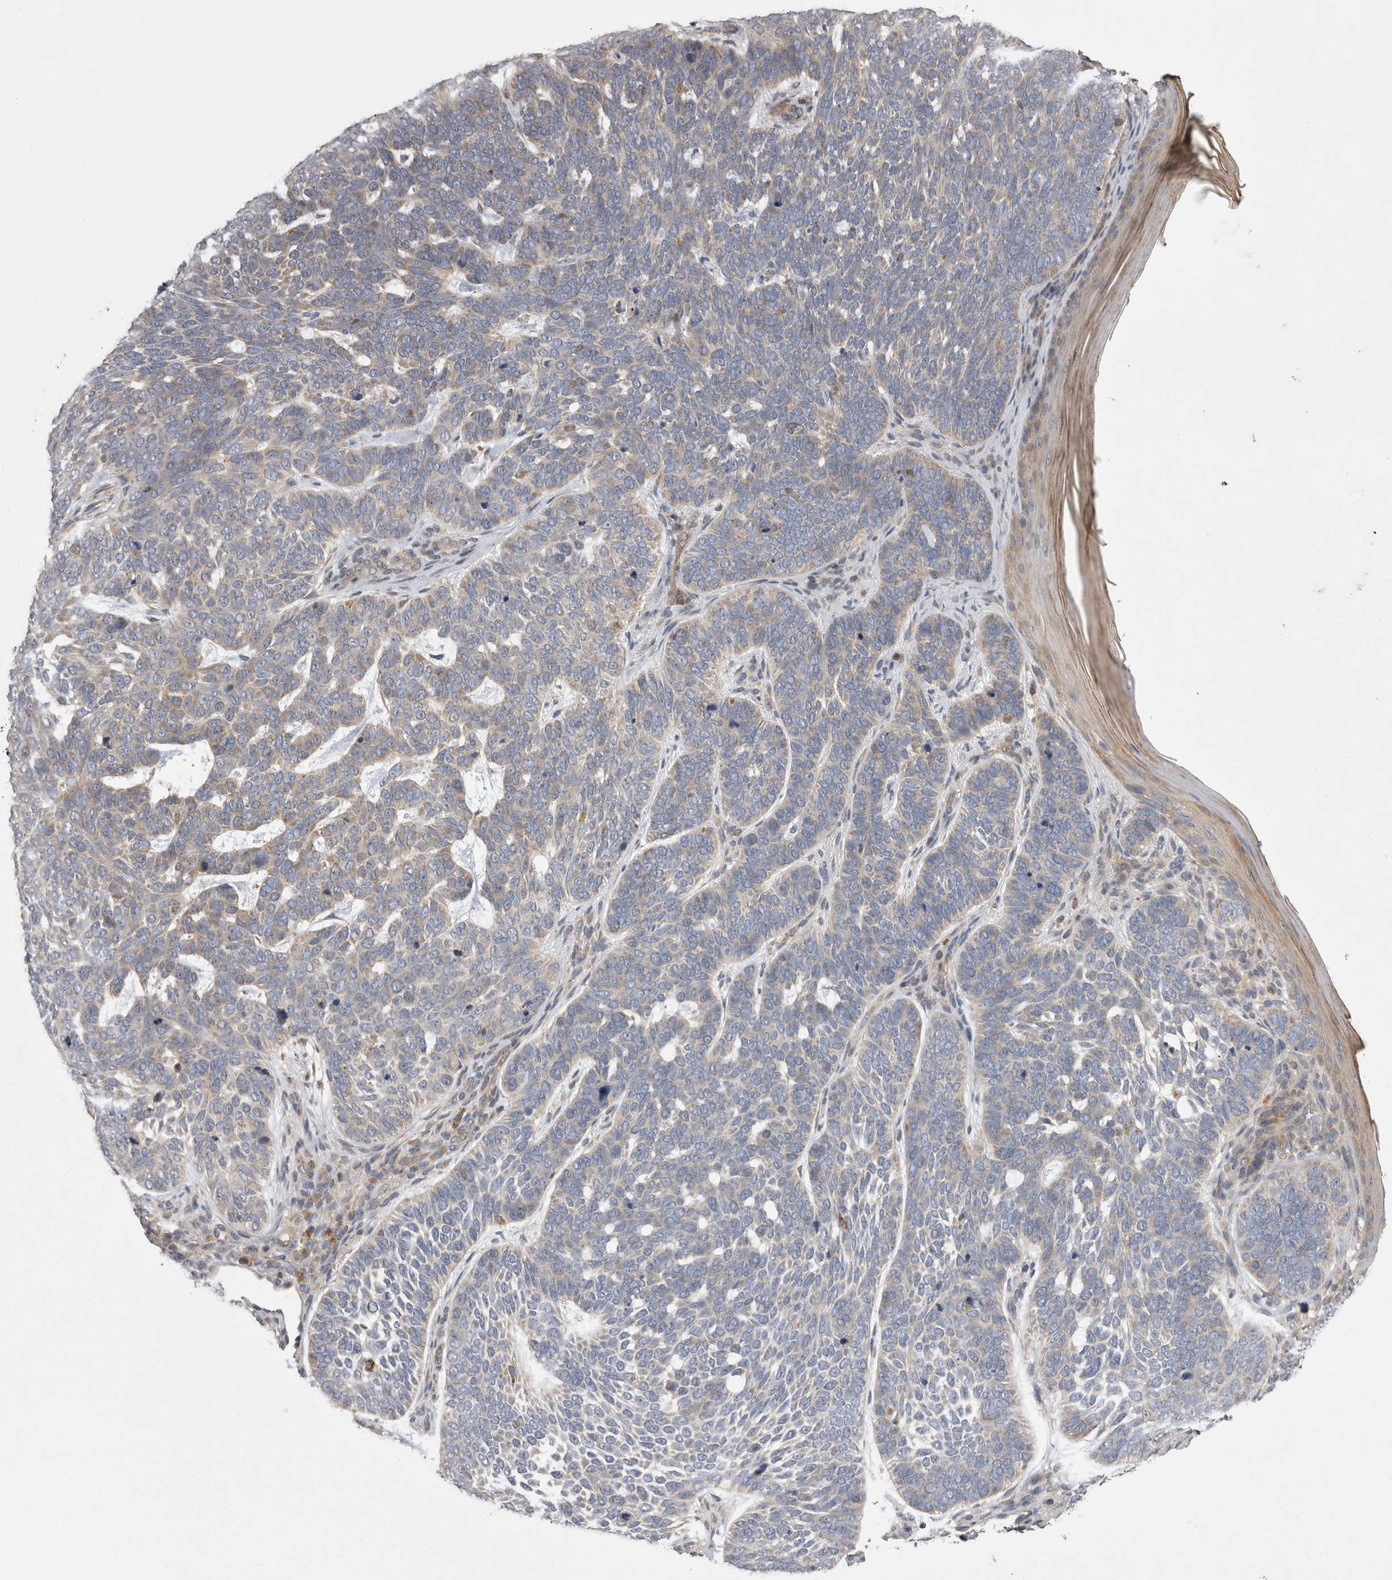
{"staining": {"intensity": "weak", "quantity": "<25%", "location": "cytoplasmic/membranous"}, "tissue": "skin cancer", "cell_type": "Tumor cells", "image_type": "cancer", "snomed": [{"axis": "morphology", "description": "Basal cell carcinoma"}, {"axis": "topography", "description": "Skin"}], "caption": "A micrograph of human skin basal cell carcinoma is negative for staining in tumor cells. (Immunohistochemistry, brightfield microscopy, high magnification).", "gene": "TSPOAP1", "patient": {"sex": "female", "age": 85}}